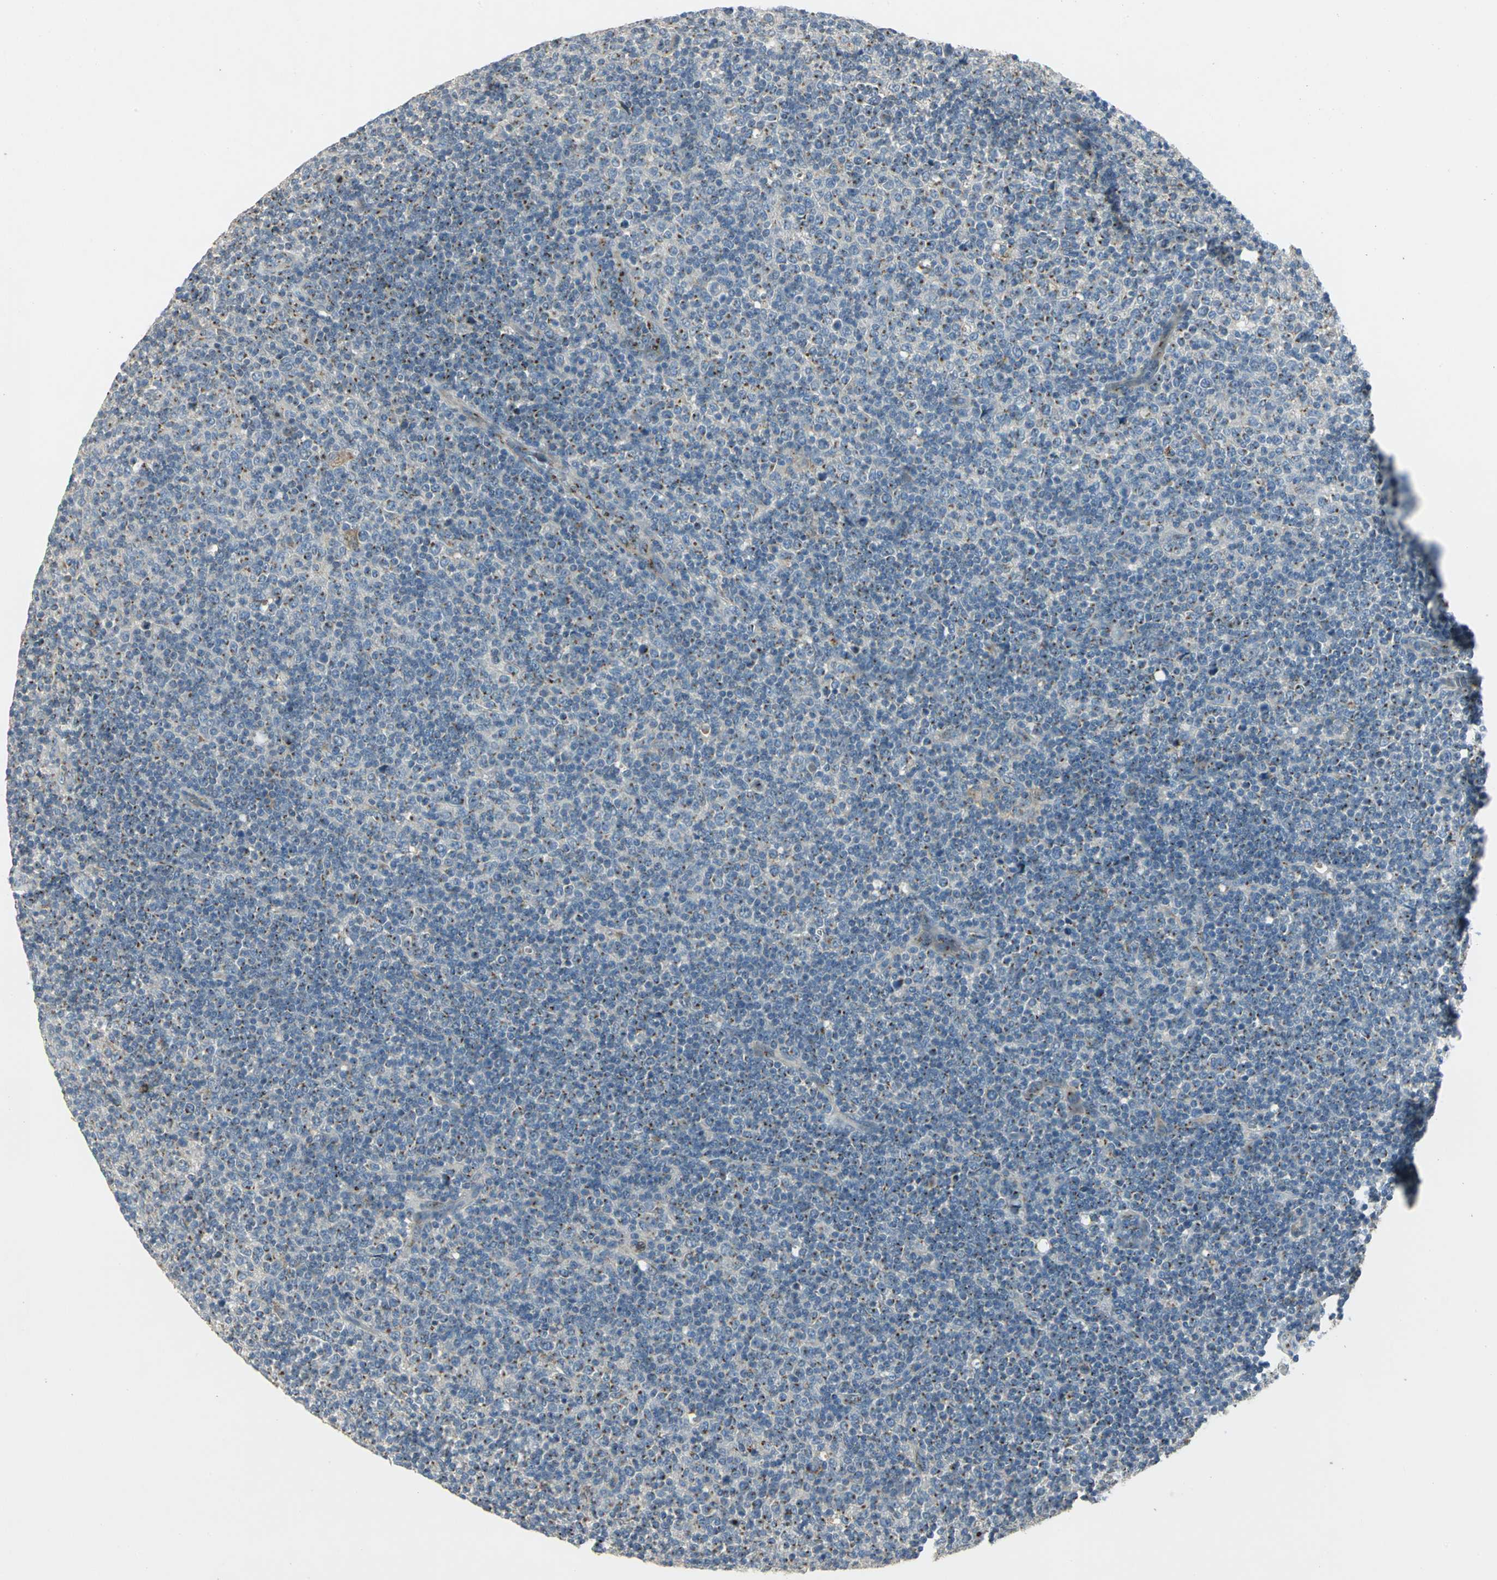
{"staining": {"intensity": "moderate", "quantity": "25%-75%", "location": "cytoplasmic/membranous"}, "tissue": "lymphoma", "cell_type": "Tumor cells", "image_type": "cancer", "snomed": [{"axis": "morphology", "description": "Malignant lymphoma, non-Hodgkin's type, Low grade"}, {"axis": "topography", "description": "Lymph node"}], "caption": "Malignant lymphoma, non-Hodgkin's type (low-grade) stained for a protein displays moderate cytoplasmic/membranous positivity in tumor cells.", "gene": "TM9SF2", "patient": {"sex": "male", "age": 70}}